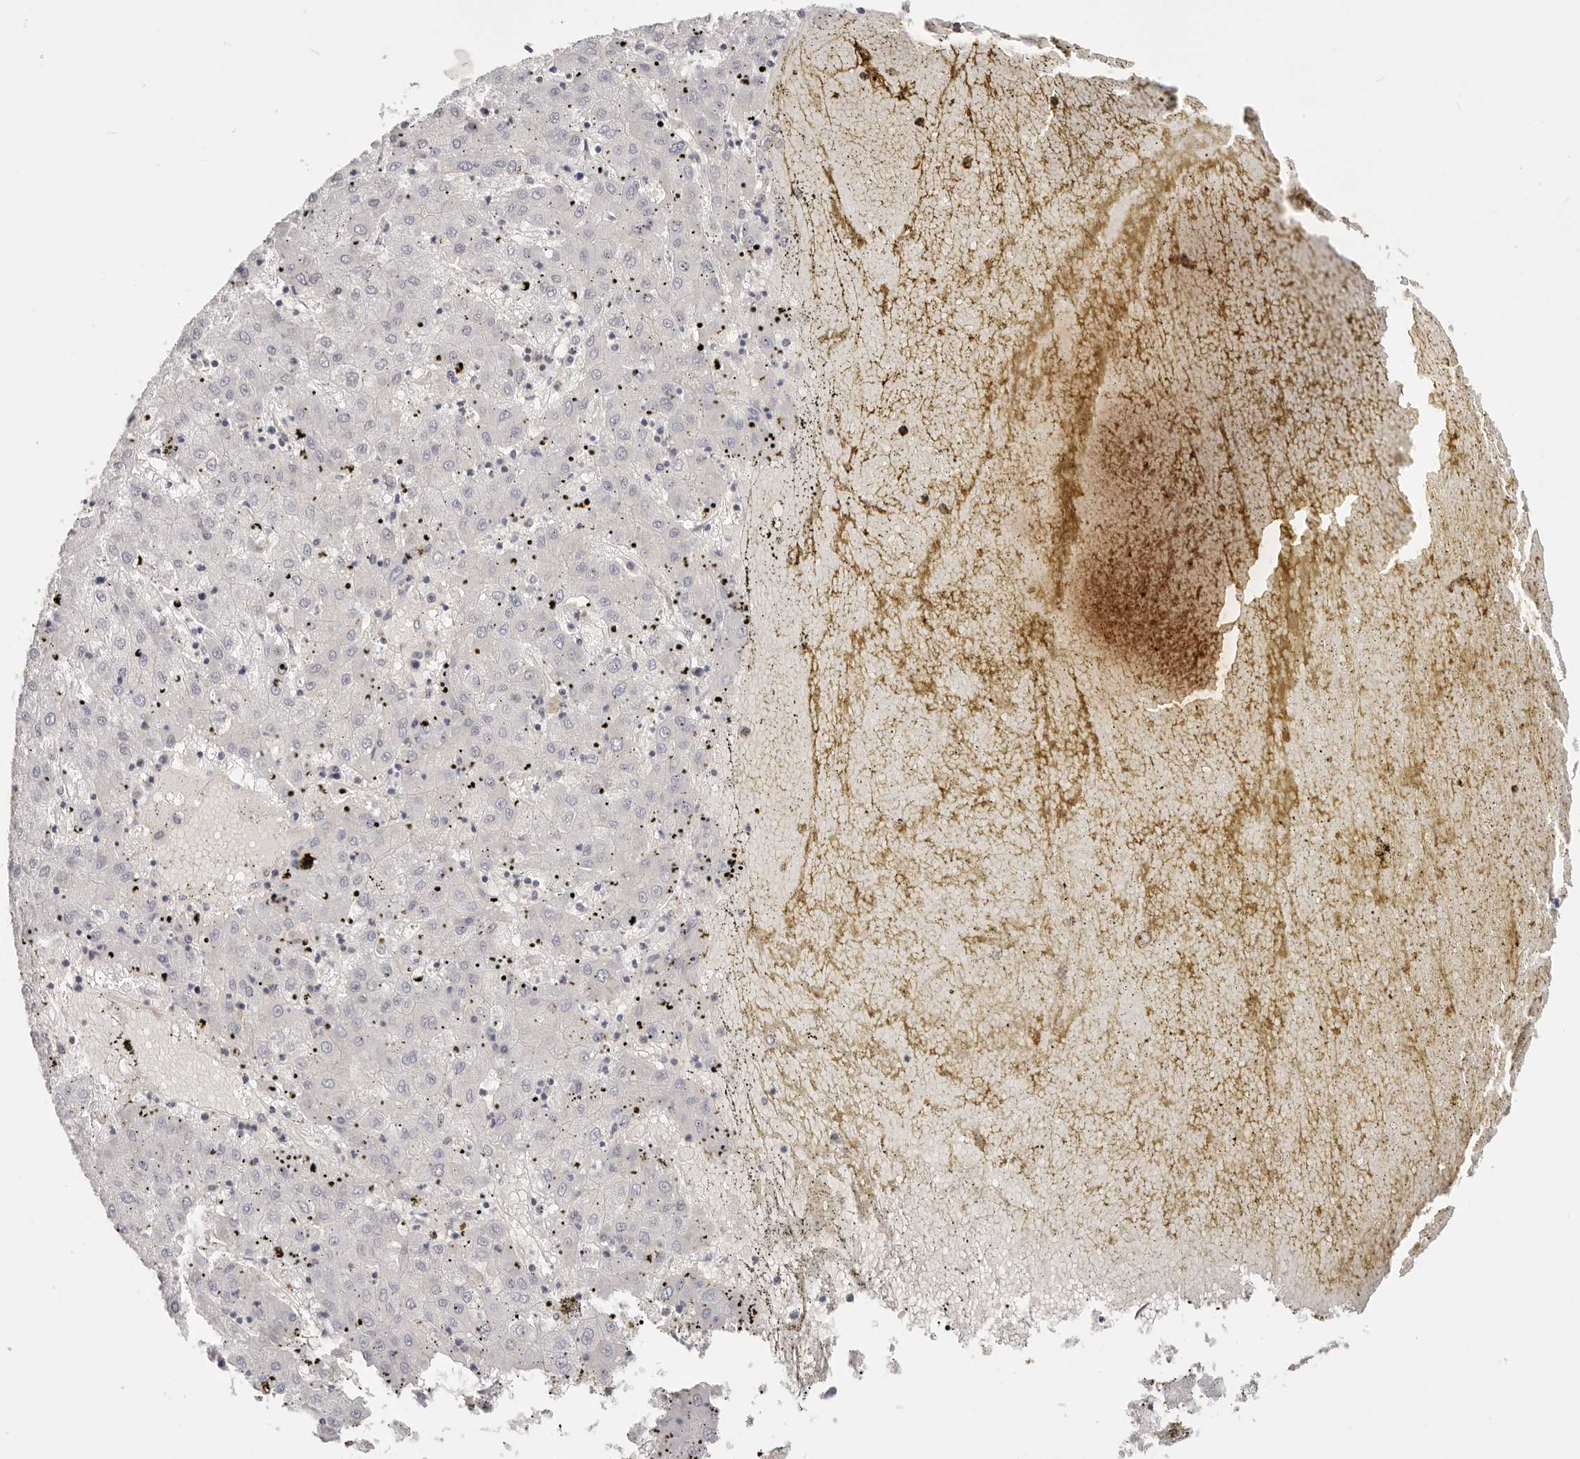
{"staining": {"intensity": "negative", "quantity": "none", "location": "none"}, "tissue": "liver cancer", "cell_type": "Tumor cells", "image_type": "cancer", "snomed": [{"axis": "morphology", "description": "Carcinoma, Hepatocellular, NOS"}, {"axis": "topography", "description": "Liver"}], "caption": "A high-resolution photomicrograph shows IHC staining of liver cancer (hepatocellular carcinoma), which displays no significant positivity in tumor cells.", "gene": "KCMF1", "patient": {"sex": "male", "age": 72}}